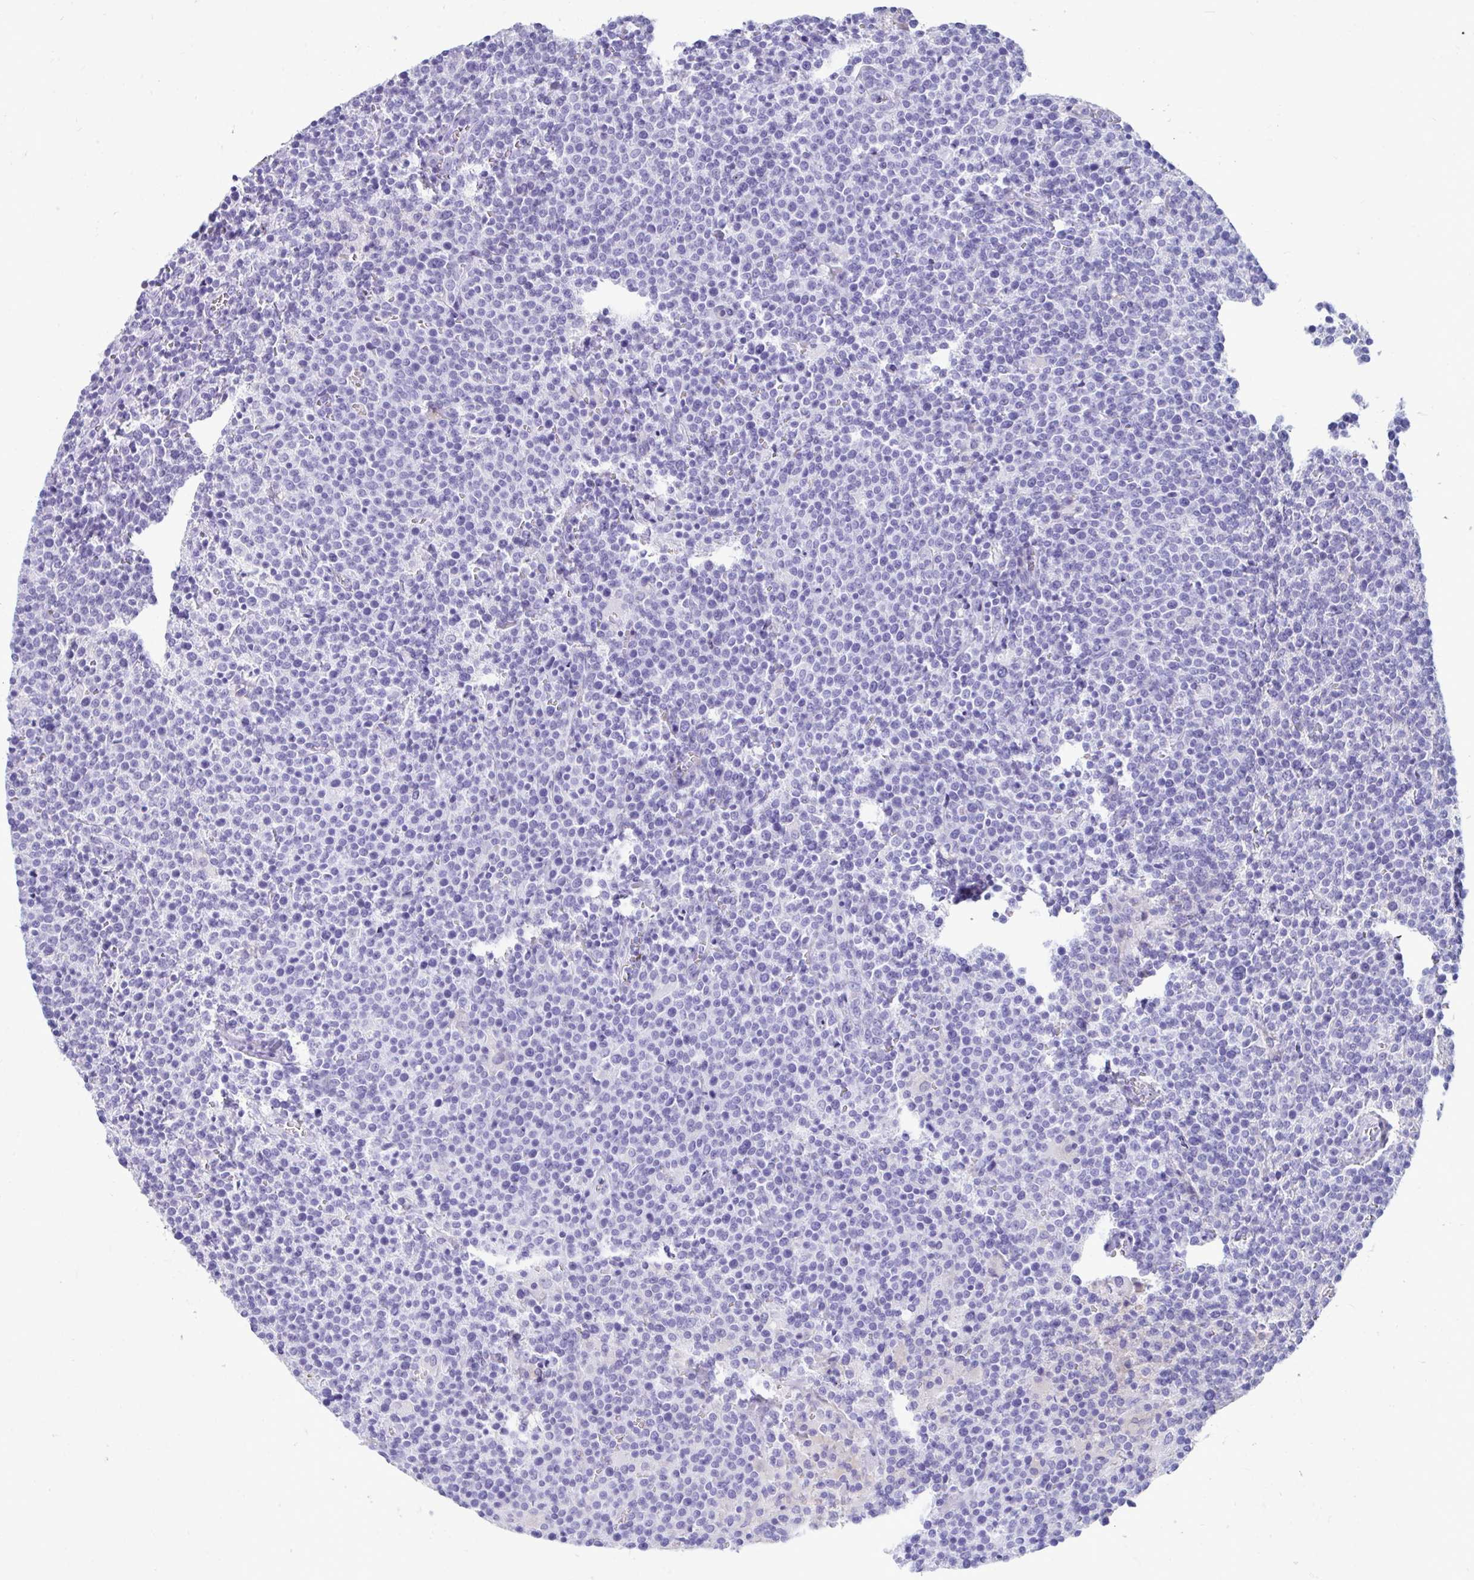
{"staining": {"intensity": "negative", "quantity": "none", "location": "none"}, "tissue": "lymphoma", "cell_type": "Tumor cells", "image_type": "cancer", "snomed": [{"axis": "morphology", "description": "Malignant lymphoma, non-Hodgkin's type, High grade"}, {"axis": "topography", "description": "Lymph node"}], "caption": "Photomicrograph shows no significant protein staining in tumor cells of lymphoma.", "gene": "SMIM9", "patient": {"sex": "male", "age": 61}}